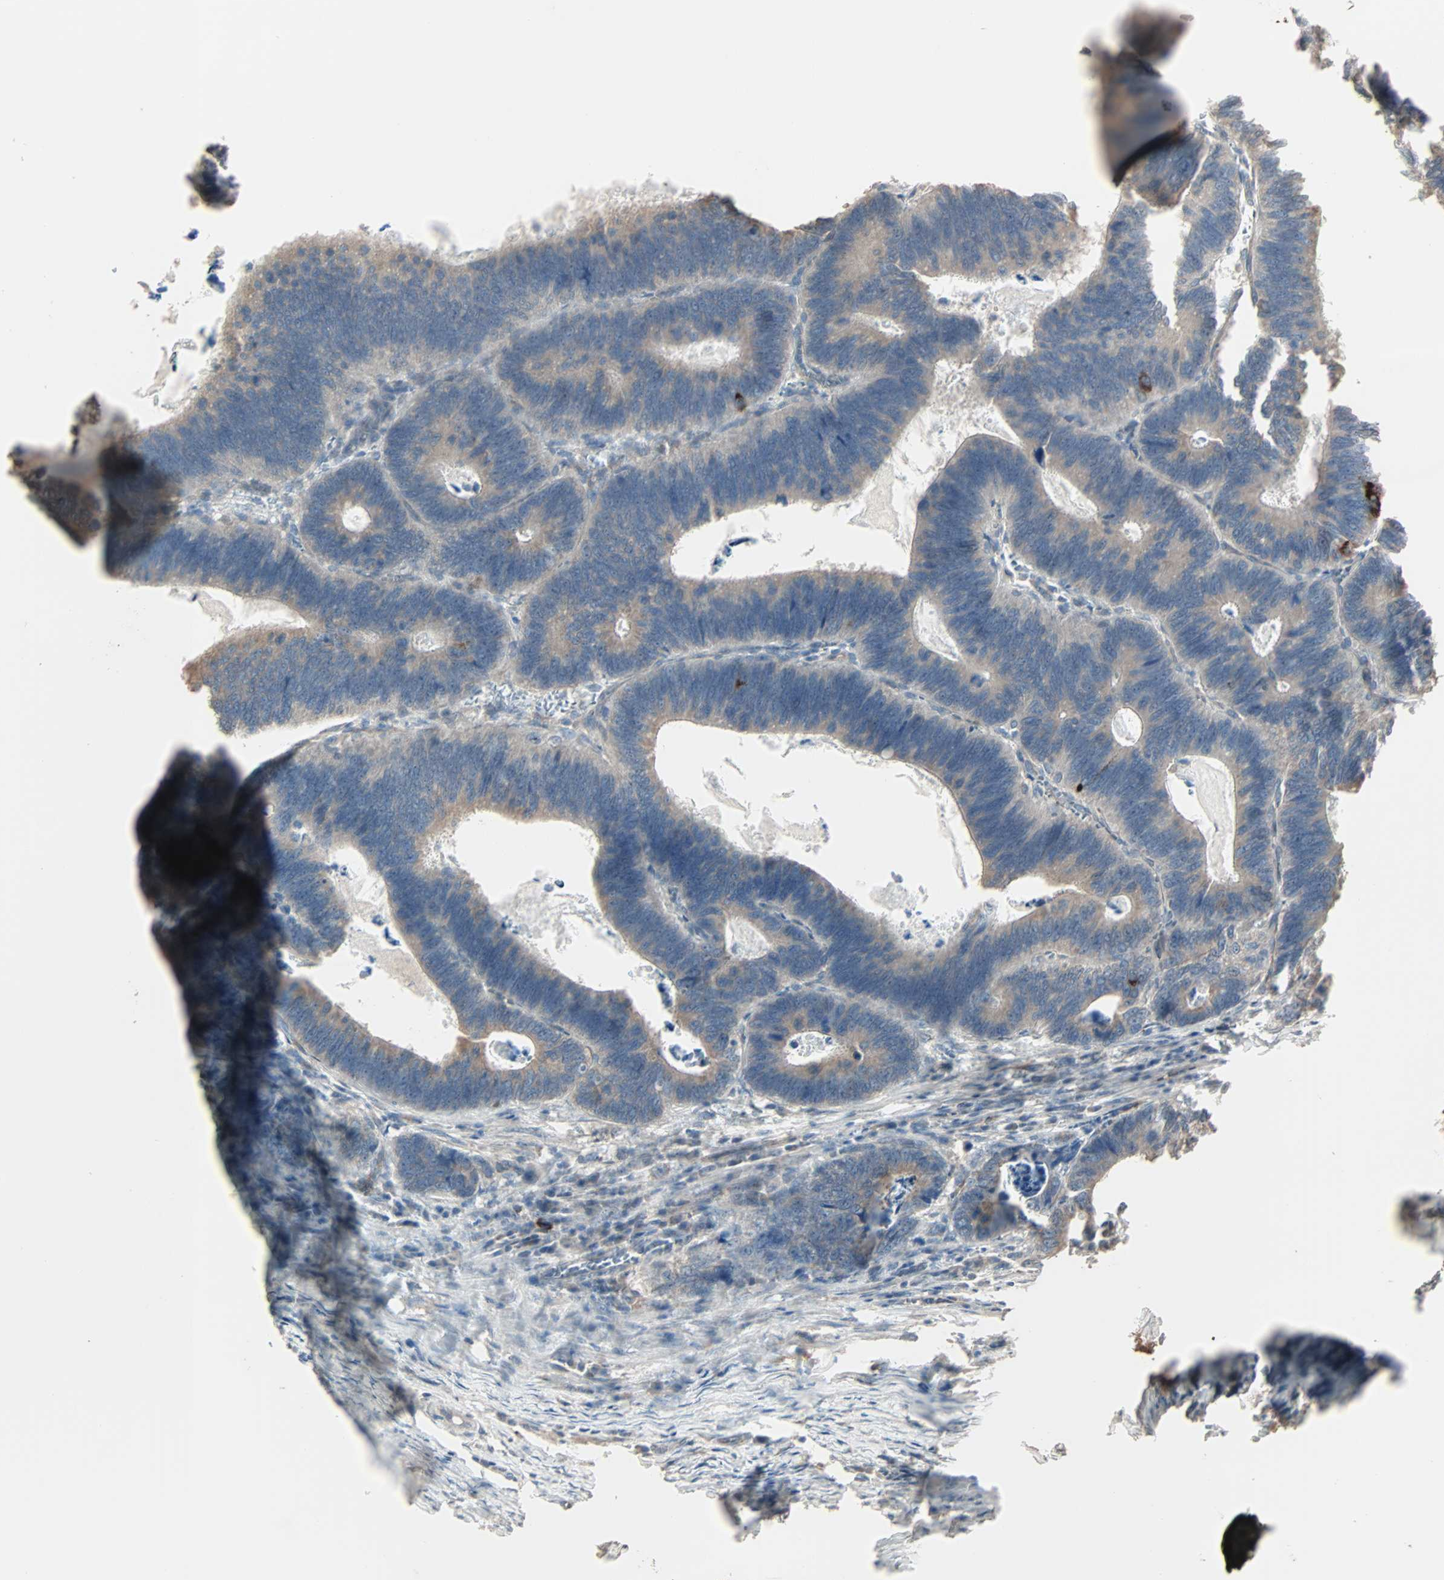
{"staining": {"intensity": "weak", "quantity": "25%-75%", "location": "cytoplasmic/membranous"}, "tissue": "colorectal cancer", "cell_type": "Tumor cells", "image_type": "cancer", "snomed": [{"axis": "morphology", "description": "Adenocarcinoma, NOS"}, {"axis": "topography", "description": "Colon"}], "caption": "The micrograph reveals a brown stain indicating the presence of a protein in the cytoplasmic/membranous of tumor cells in adenocarcinoma (colorectal).", "gene": "CALCRL", "patient": {"sex": "male", "age": 72}}